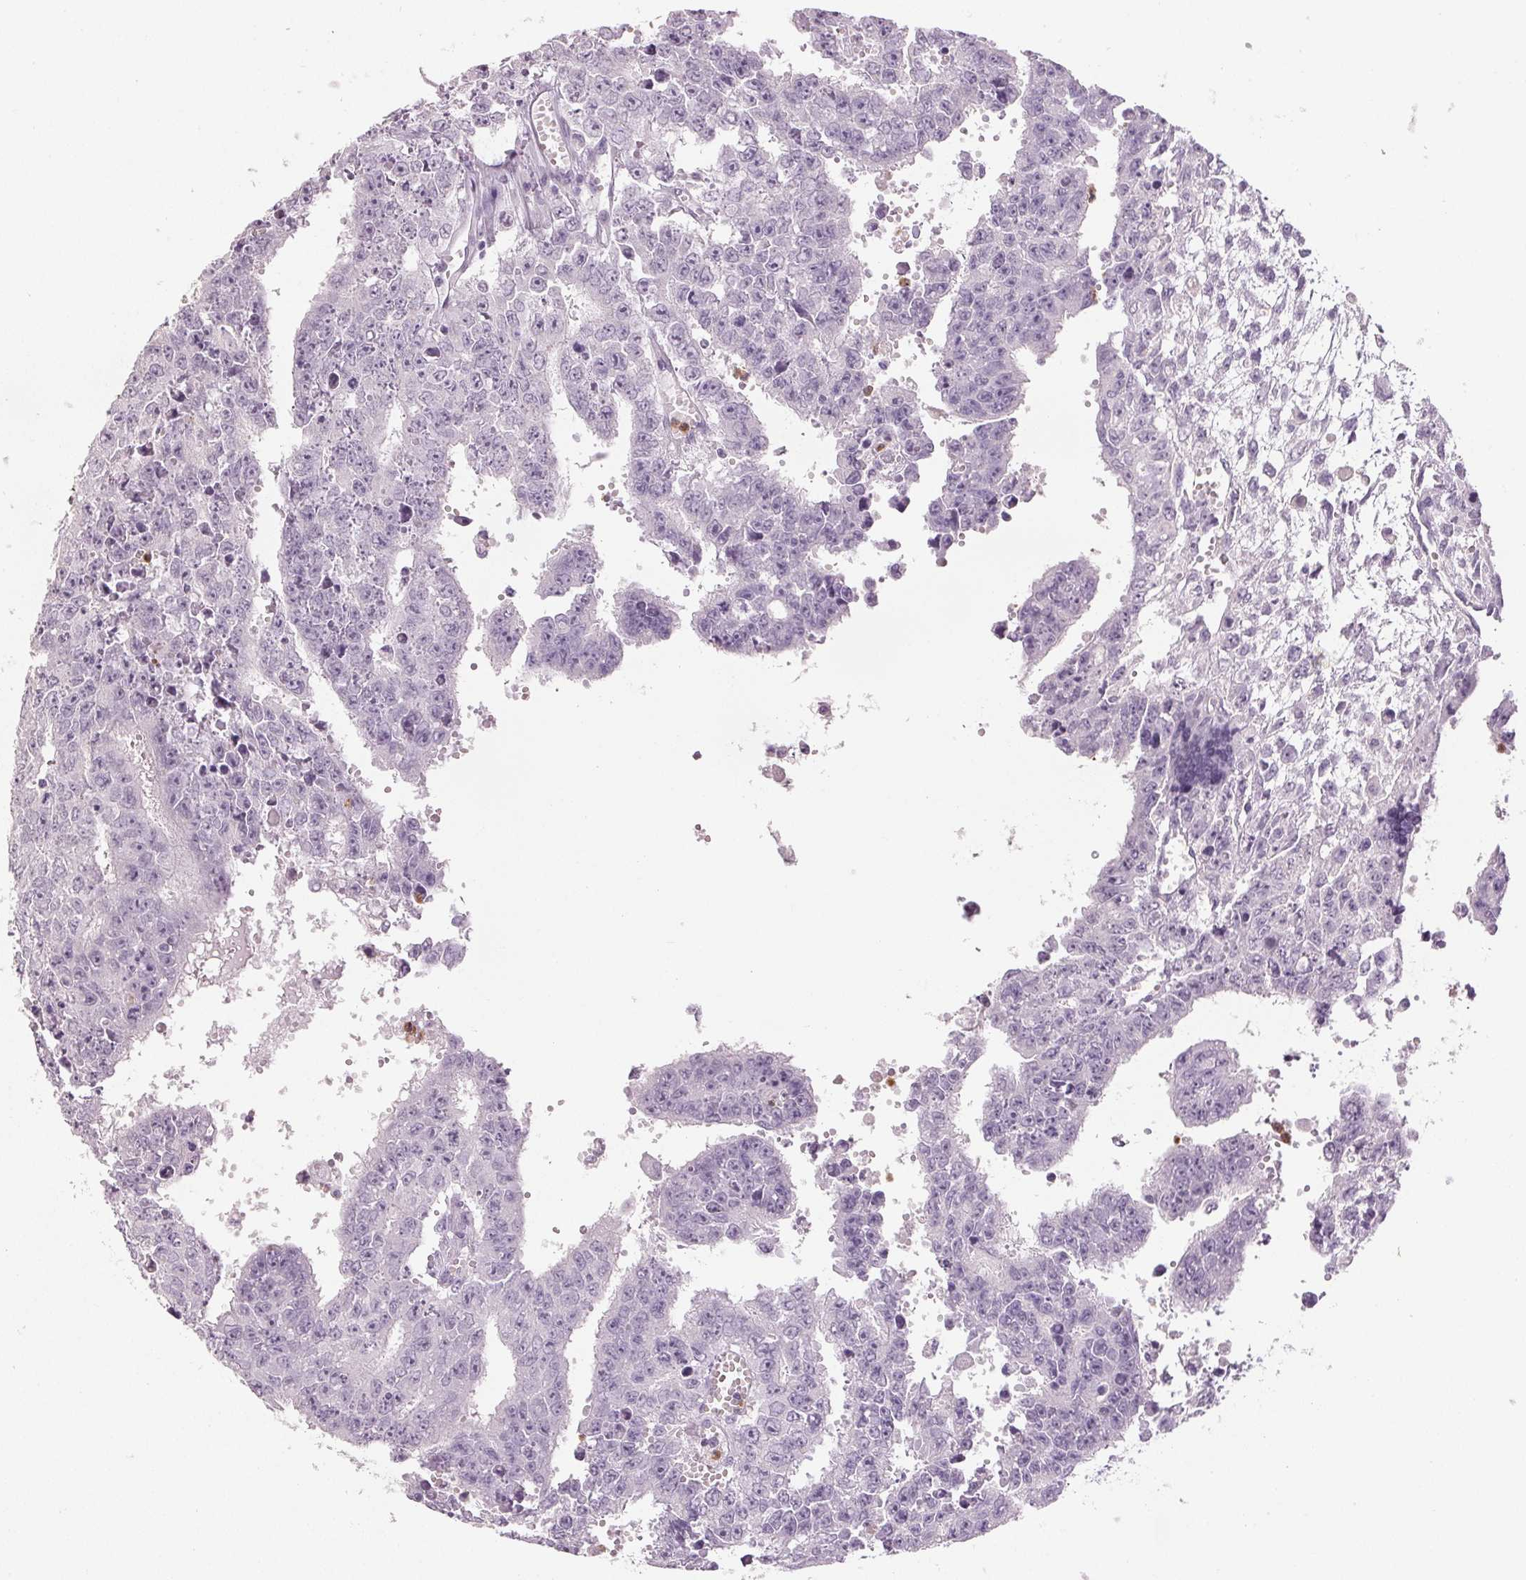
{"staining": {"intensity": "negative", "quantity": "none", "location": "none"}, "tissue": "testis cancer", "cell_type": "Tumor cells", "image_type": "cancer", "snomed": [{"axis": "morphology", "description": "Carcinoma, Embryonal, NOS"}, {"axis": "morphology", "description": "Teratoma, malignant, NOS"}, {"axis": "topography", "description": "Testis"}], "caption": "There is no significant expression in tumor cells of testis cancer (embryonal carcinoma). (DAB immunohistochemistry (IHC) visualized using brightfield microscopy, high magnification).", "gene": "LTF", "patient": {"sex": "male", "age": 24}}